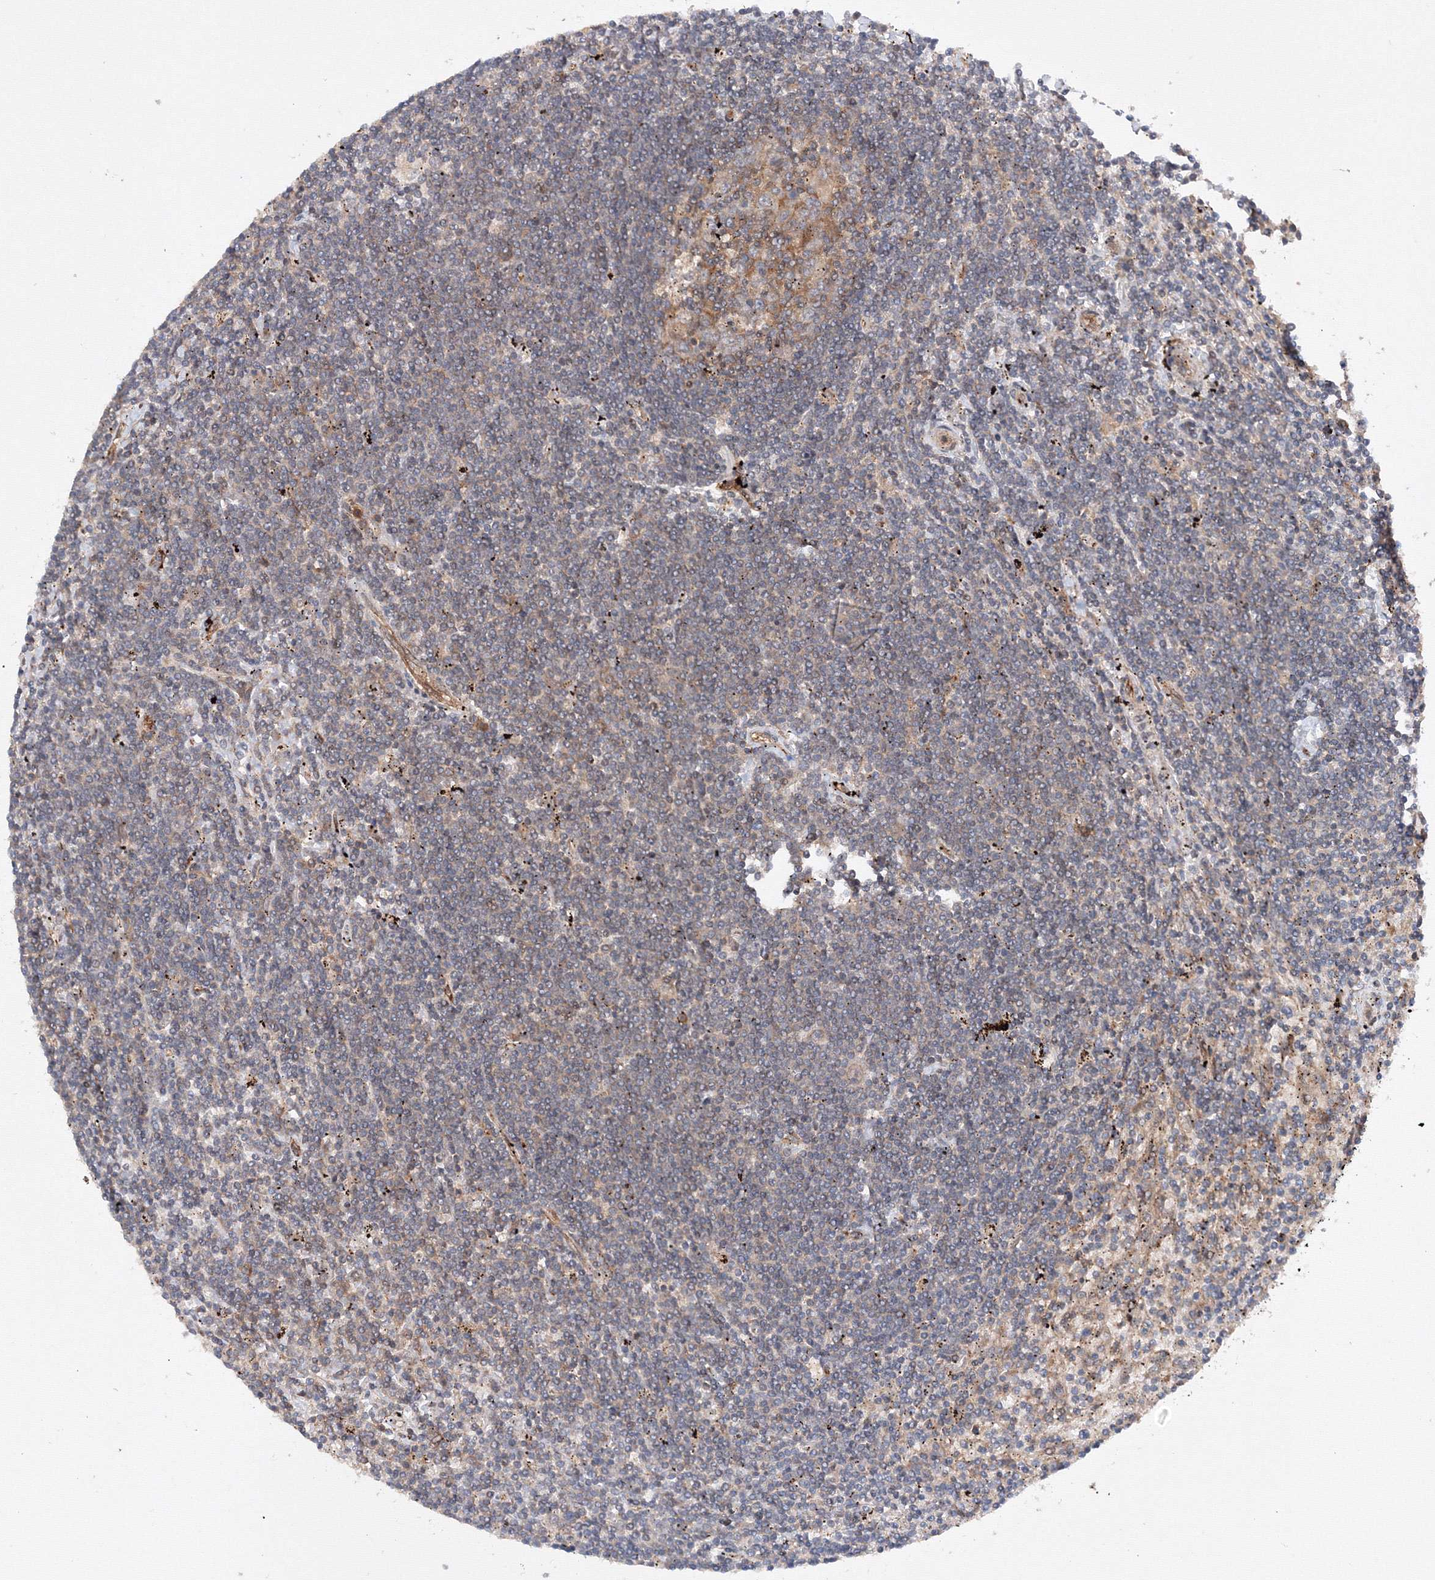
{"staining": {"intensity": "negative", "quantity": "none", "location": "none"}, "tissue": "lymphoma", "cell_type": "Tumor cells", "image_type": "cancer", "snomed": [{"axis": "morphology", "description": "Malignant lymphoma, non-Hodgkin's type, Low grade"}, {"axis": "topography", "description": "Spleen"}], "caption": "This is an immunohistochemistry histopathology image of human low-grade malignant lymphoma, non-Hodgkin's type. There is no expression in tumor cells.", "gene": "DCTD", "patient": {"sex": "male", "age": 76}}